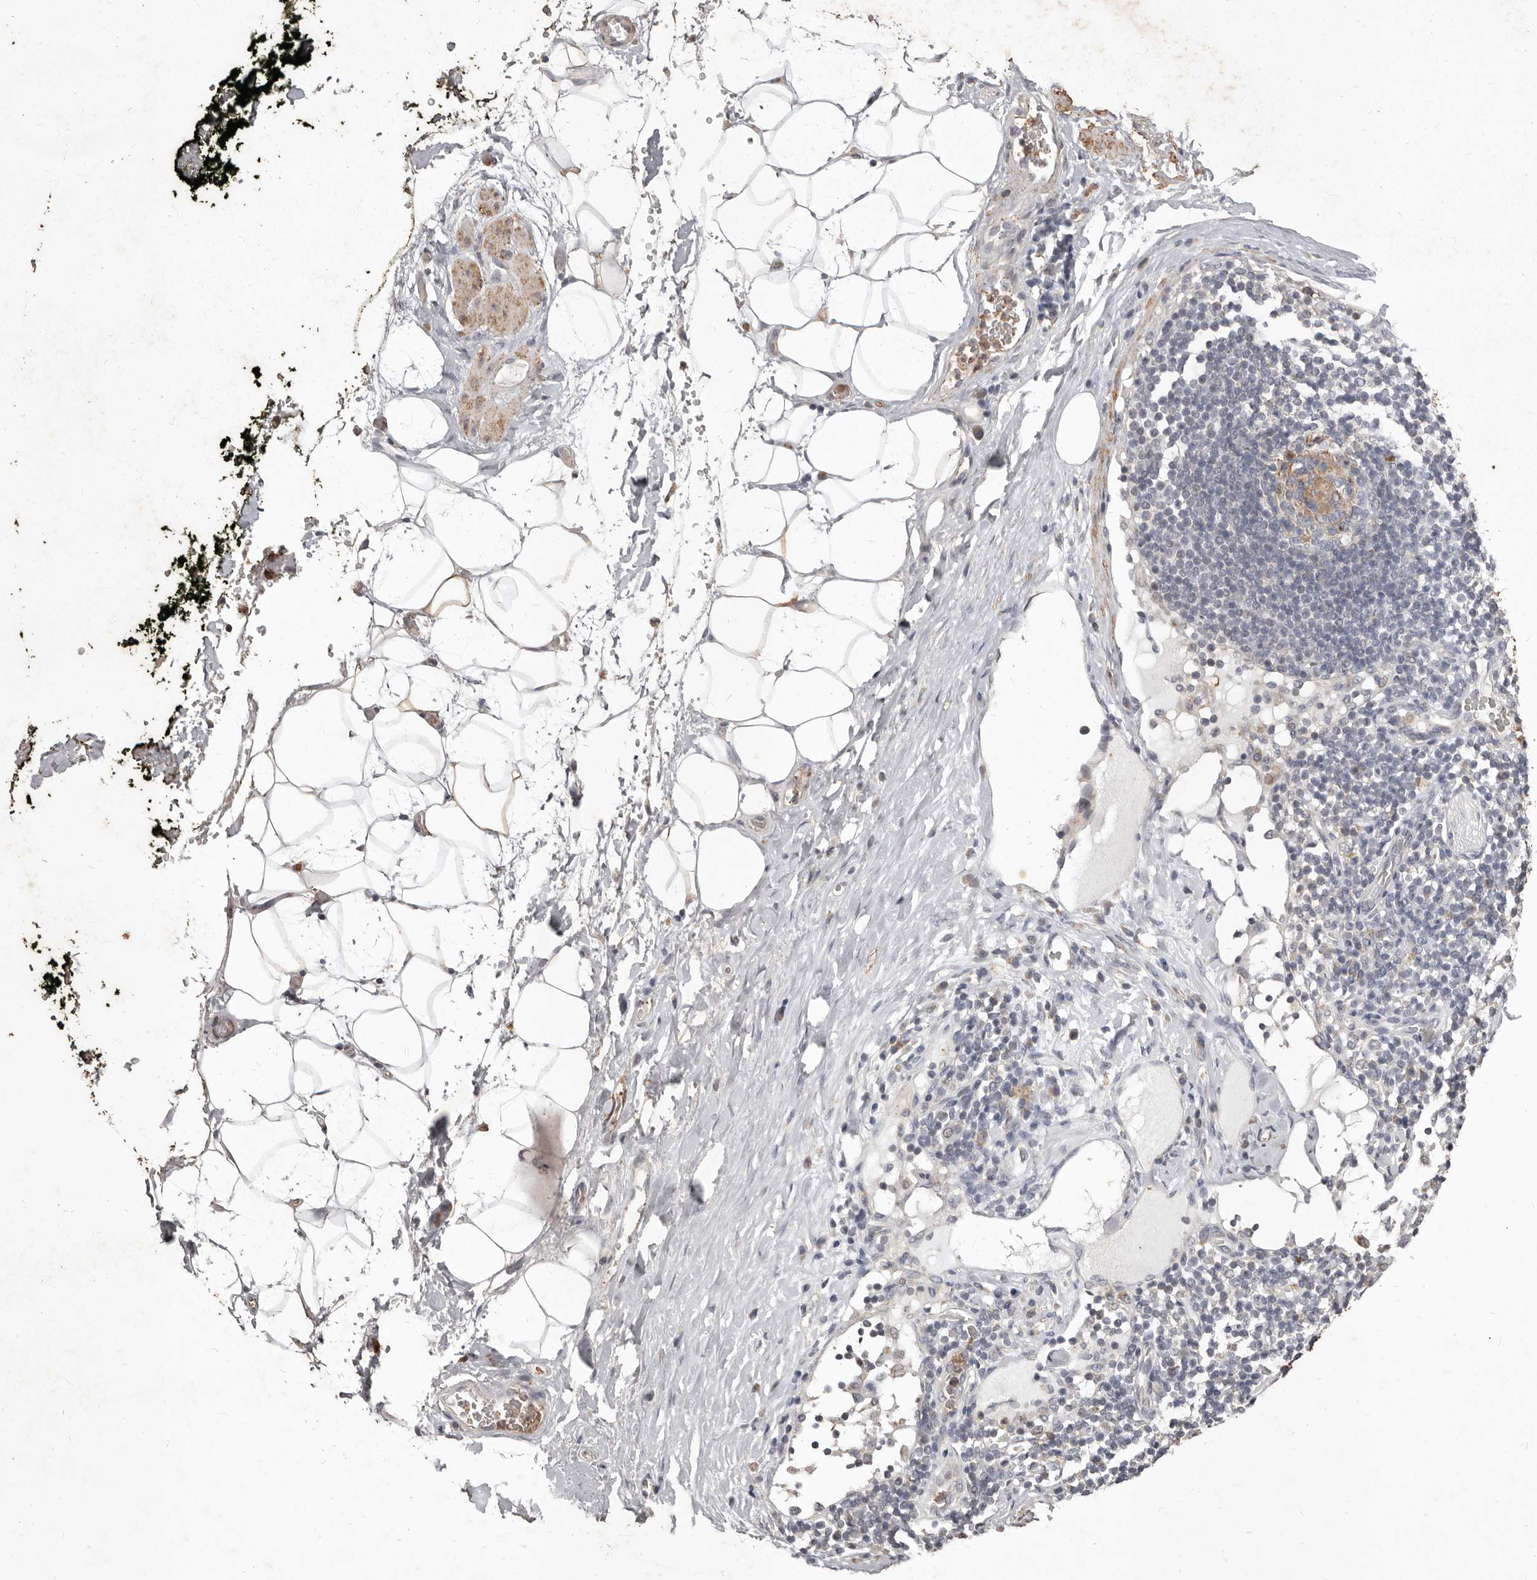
{"staining": {"intensity": "weak", "quantity": ">75%", "location": "cytoplasmic/membranous"}, "tissue": "adipose tissue", "cell_type": "Adipocytes", "image_type": "normal", "snomed": [{"axis": "morphology", "description": "Normal tissue, NOS"}, {"axis": "morphology", "description": "Adenocarcinoma, NOS"}, {"axis": "topography", "description": "Pancreas"}, {"axis": "topography", "description": "Peripheral nerve tissue"}], "caption": "Protein analysis of benign adipose tissue exhibits weak cytoplasmic/membranous staining in approximately >75% of adipocytes.", "gene": "CXCL14", "patient": {"sex": "male", "age": 59}}